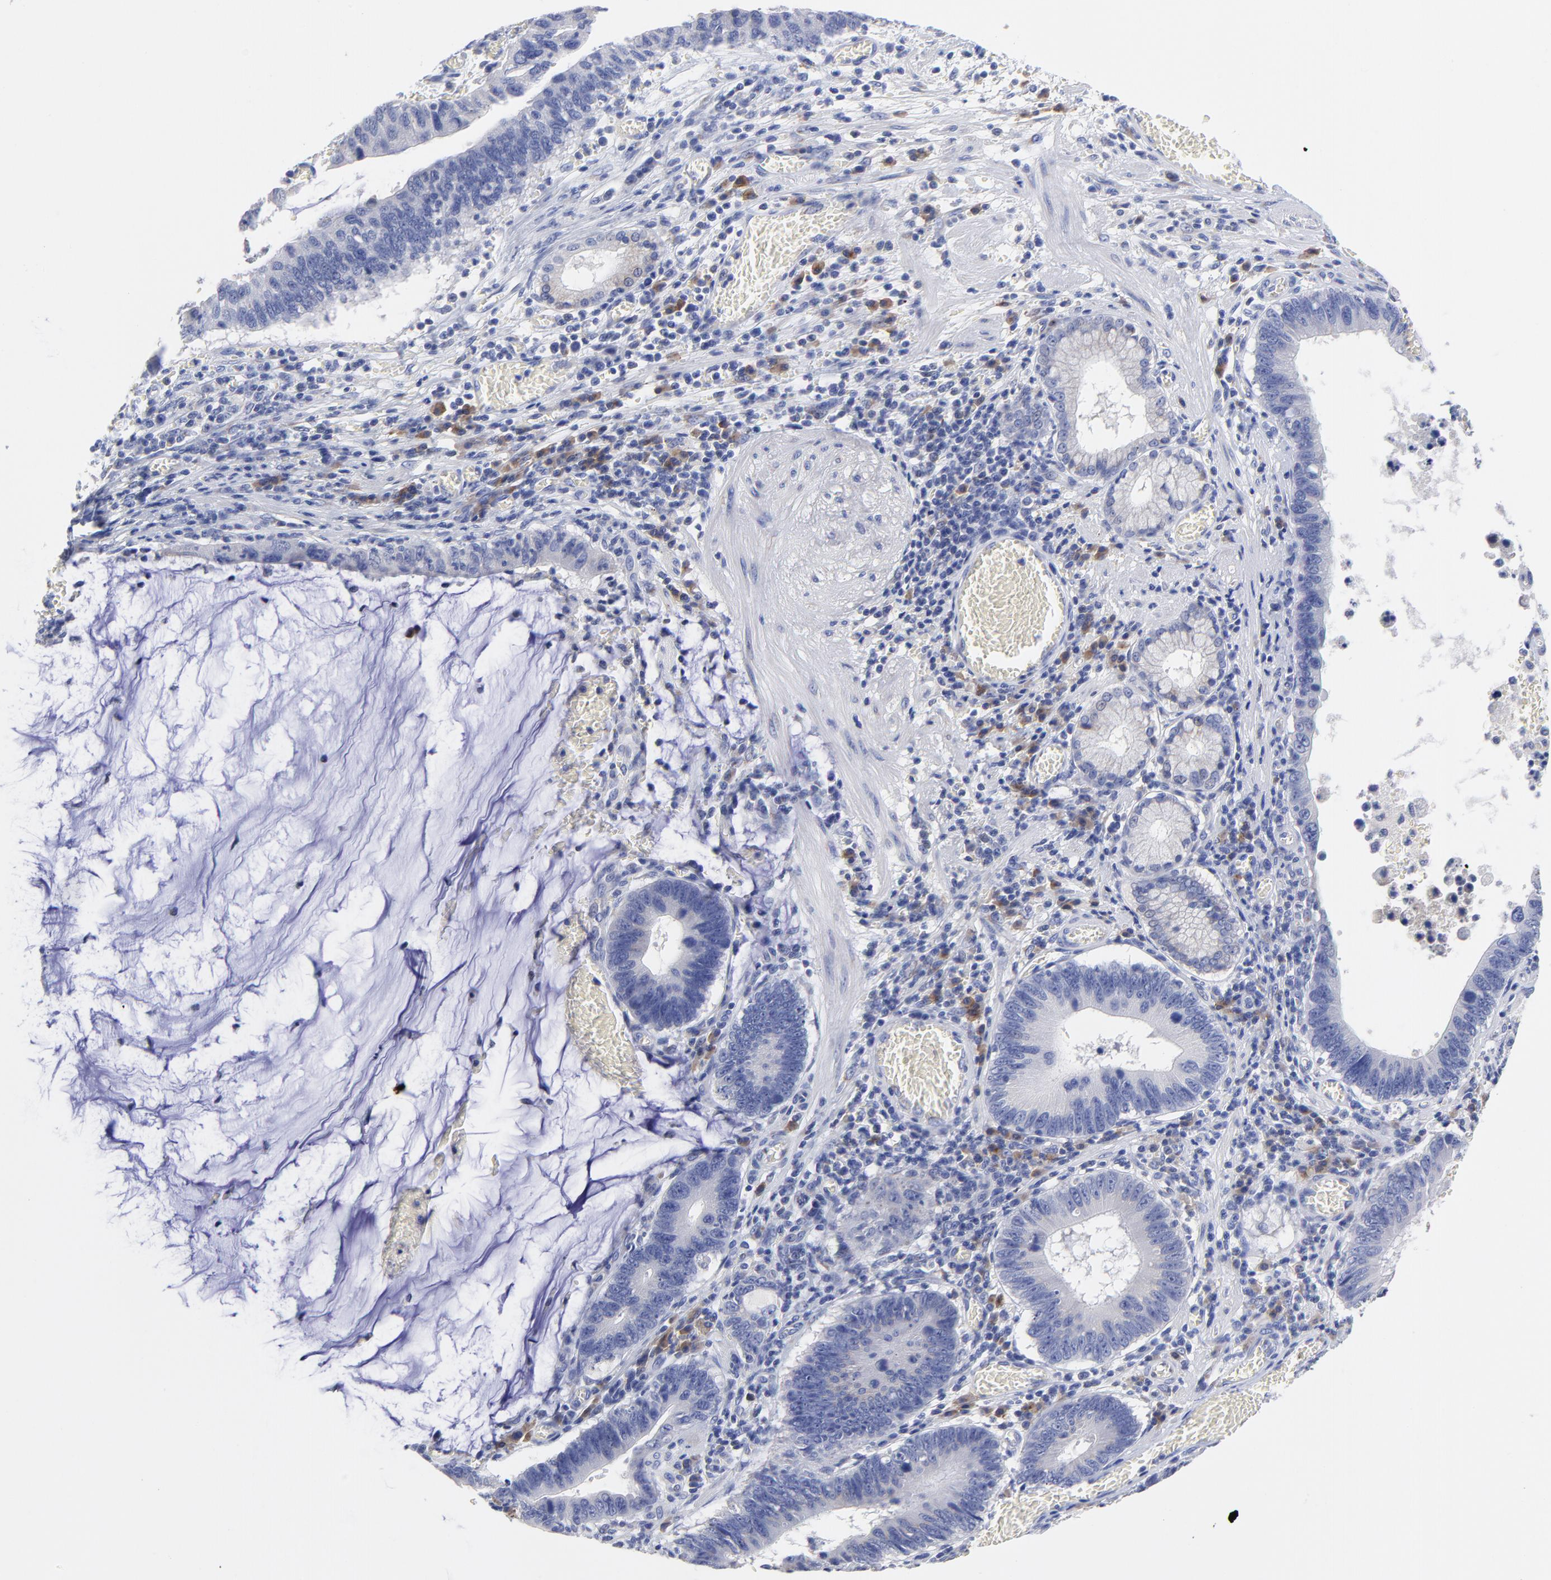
{"staining": {"intensity": "negative", "quantity": "none", "location": "none"}, "tissue": "stomach cancer", "cell_type": "Tumor cells", "image_type": "cancer", "snomed": [{"axis": "morphology", "description": "Adenocarcinoma, NOS"}, {"axis": "topography", "description": "Stomach"}, {"axis": "topography", "description": "Gastric cardia"}], "caption": "Immunohistochemical staining of stomach adenocarcinoma shows no significant positivity in tumor cells. (Immunohistochemistry, brightfield microscopy, high magnification).", "gene": "LAX1", "patient": {"sex": "male", "age": 59}}